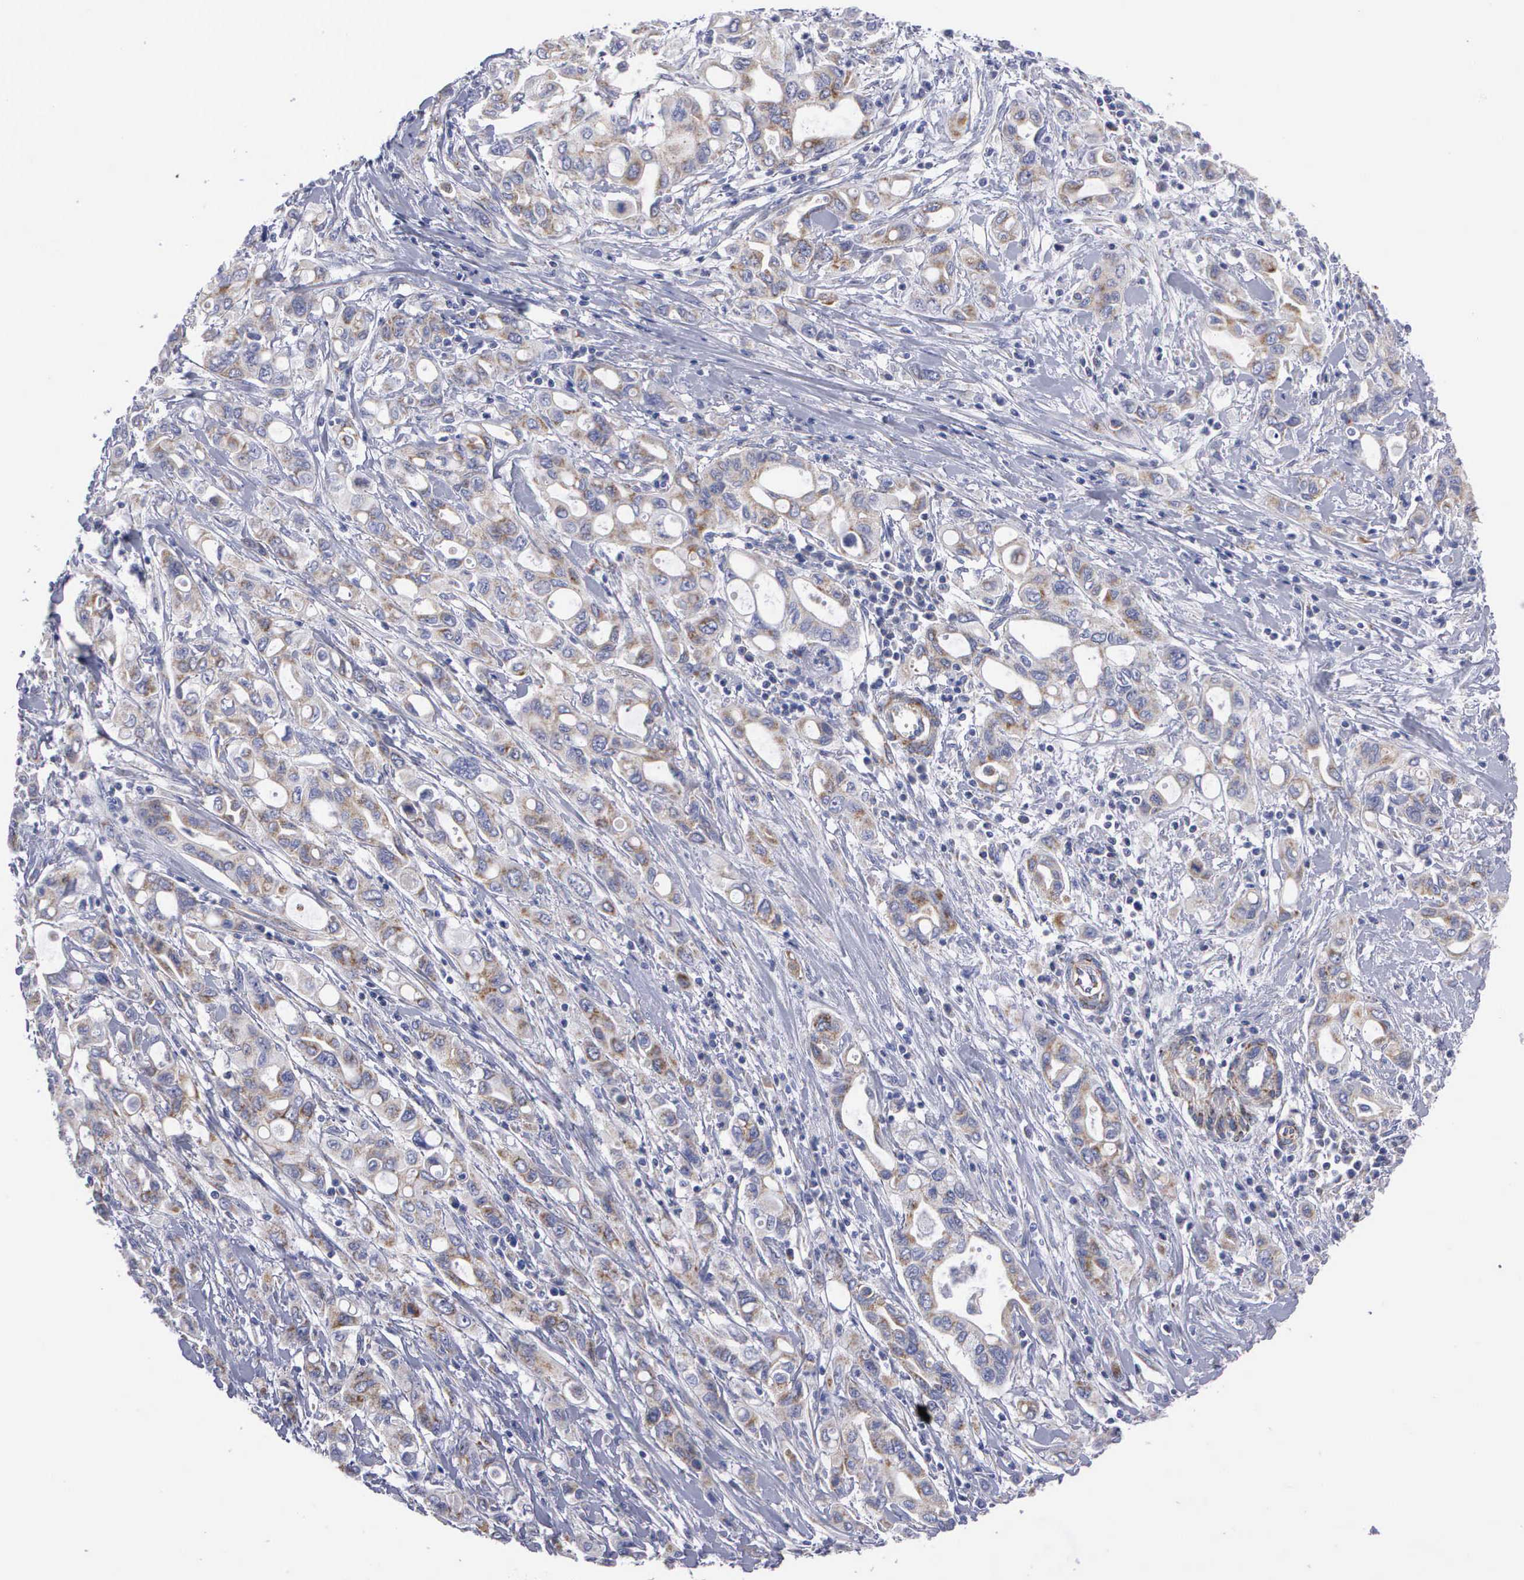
{"staining": {"intensity": "weak", "quantity": "25%-75%", "location": "cytoplasmic/membranous"}, "tissue": "pancreatic cancer", "cell_type": "Tumor cells", "image_type": "cancer", "snomed": [{"axis": "morphology", "description": "Adenocarcinoma, NOS"}, {"axis": "topography", "description": "Pancreas"}], "caption": "Immunohistochemical staining of pancreatic adenocarcinoma exhibits weak cytoplasmic/membranous protein expression in approximately 25%-75% of tumor cells. The staining is performed using DAB brown chromogen to label protein expression. The nuclei are counter-stained blue using hematoxylin.", "gene": "APOOL", "patient": {"sex": "female", "age": 57}}